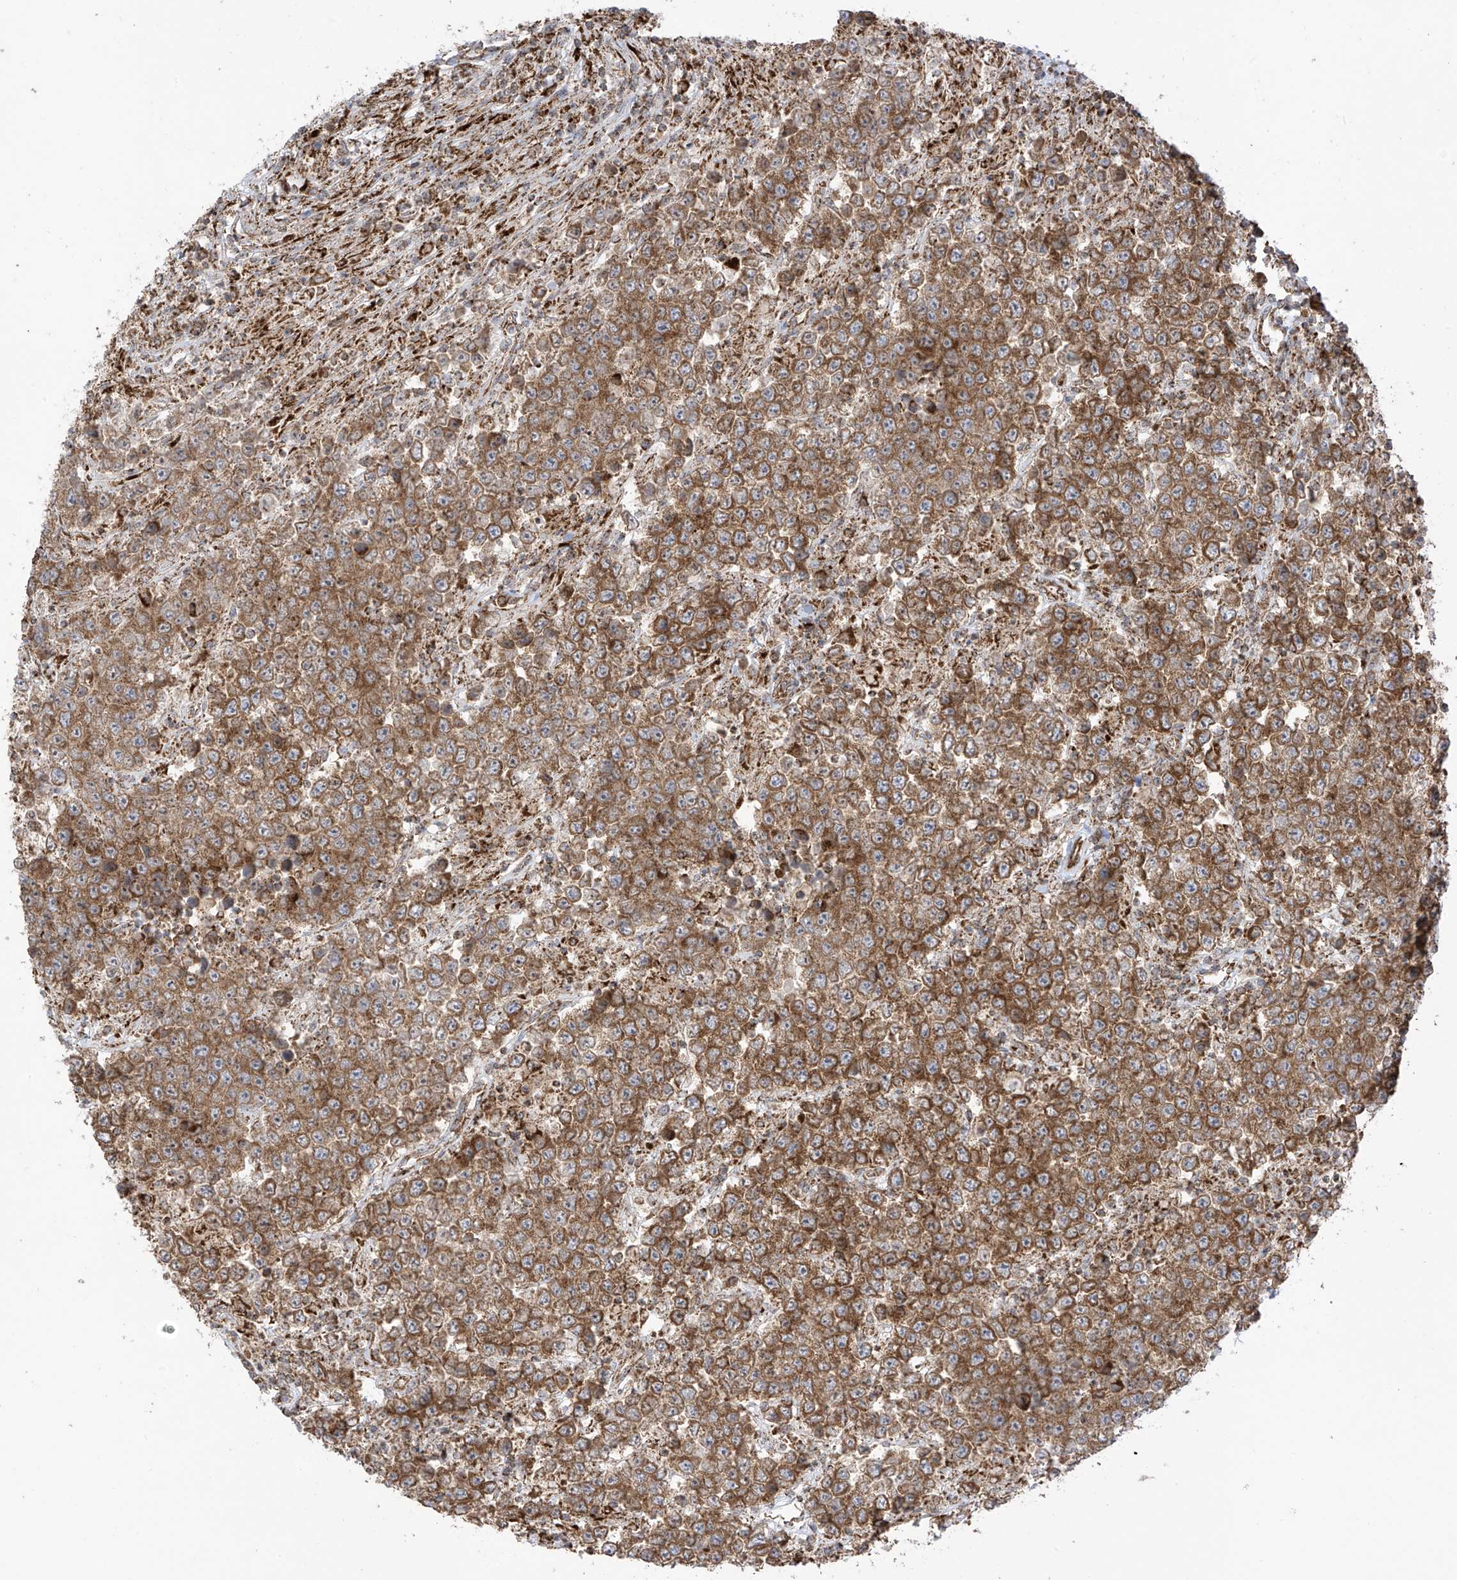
{"staining": {"intensity": "moderate", "quantity": ">75%", "location": "cytoplasmic/membranous"}, "tissue": "testis cancer", "cell_type": "Tumor cells", "image_type": "cancer", "snomed": [{"axis": "morphology", "description": "Normal tissue, NOS"}, {"axis": "morphology", "description": "Urothelial carcinoma, High grade"}, {"axis": "morphology", "description": "Seminoma, NOS"}, {"axis": "morphology", "description": "Carcinoma, Embryonal, NOS"}, {"axis": "topography", "description": "Urinary bladder"}, {"axis": "topography", "description": "Testis"}], "caption": "Human embryonal carcinoma (testis) stained with a protein marker demonstrates moderate staining in tumor cells.", "gene": "REPS1", "patient": {"sex": "male", "age": 41}}